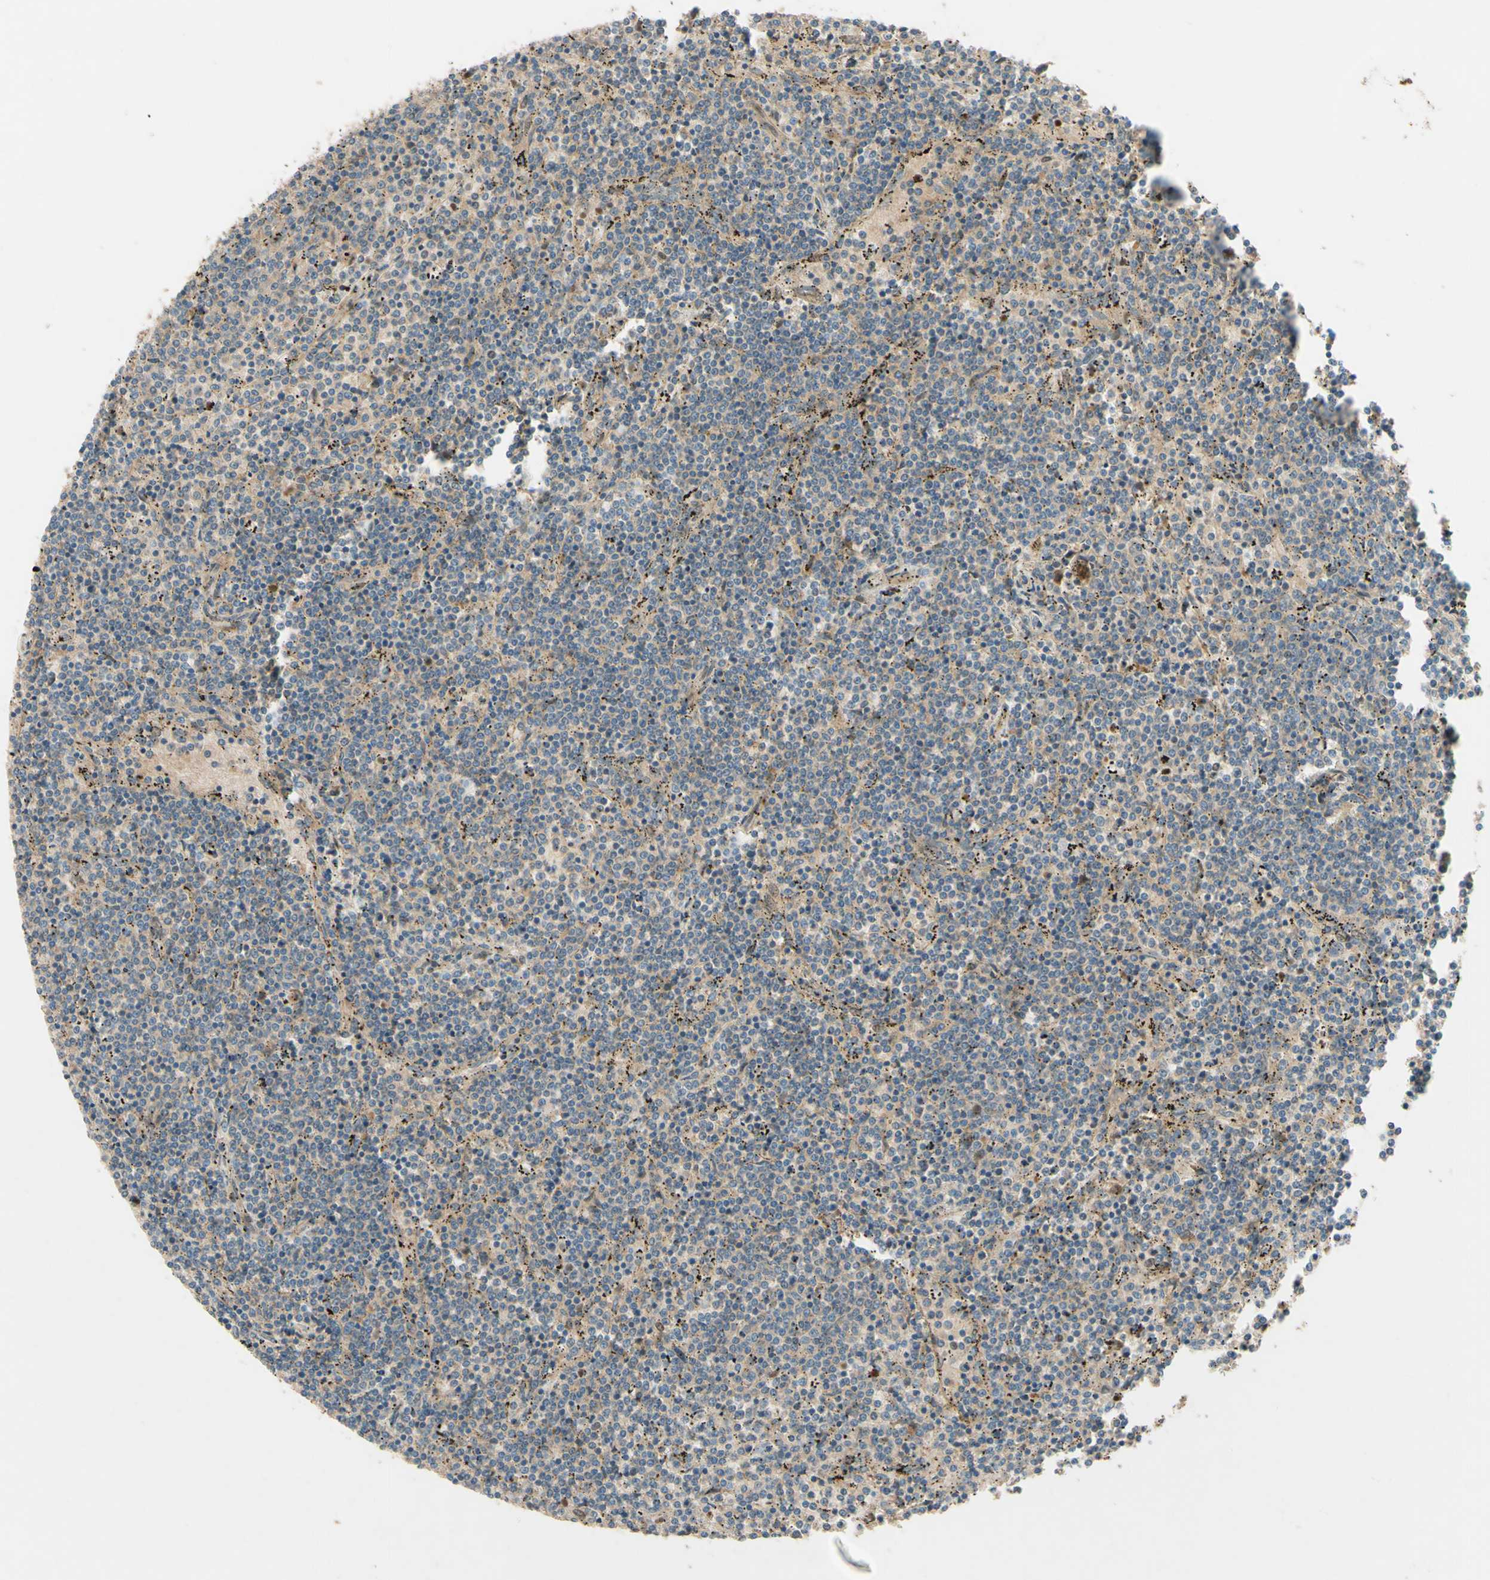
{"staining": {"intensity": "weak", "quantity": "25%-75%", "location": "cytoplasmic/membranous"}, "tissue": "lymphoma", "cell_type": "Tumor cells", "image_type": "cancer", "snomed": [{"axis": "morphology", "description": "Malignant lymphoma, non-Hodgkin's type, Low grade"}, {"axis": "topography", "description": "Spleen"}], "caption": "Human malignant lymphoma, non-Hodgkin's type (low-grade) stained for a protein (brown) displays weak cytoplasmic/membranous positive expression in approximately 25%-75% of tumor cells.", "gene": "ADAM17", "patient": {"sex": "female", "age": 50}}